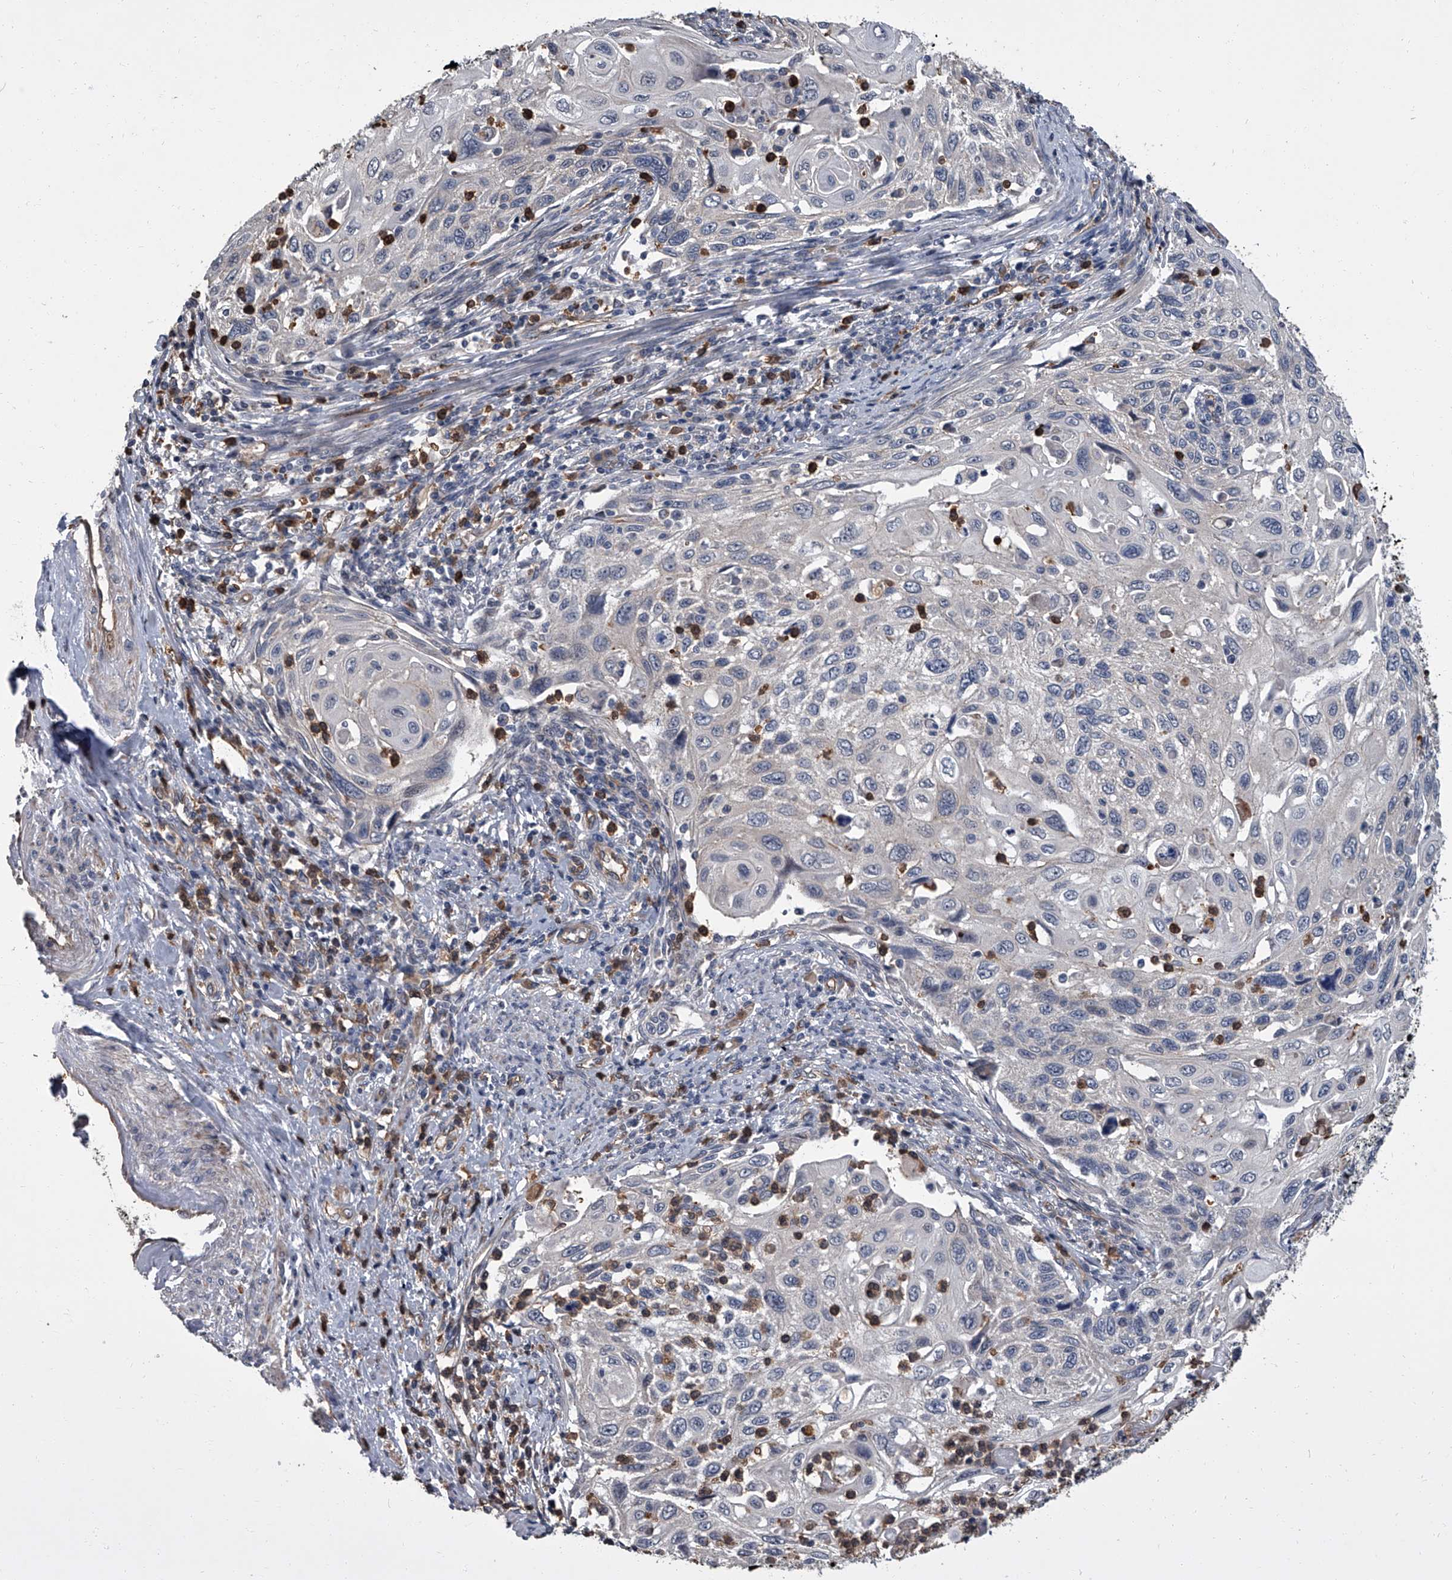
{"staining": {"intensity": "negative", "quantity": "none", "location": "none"}, "tissue": "cervical cancer", "cell_type": "Tumor cells", "image_type": "cancer", "snomed": [{"axis": "morphology", "description": "Squamous cell carcinoma, NOS"}, {"axis": "topography", "description": "Cervix"}], "caption": "Cervical cancer stained for a protein using immunohistochemistry (IHC) exhibits no positivity tumor cells.", "gene": "SIRT4", "patient": {"sex": "female", "age": 70}}